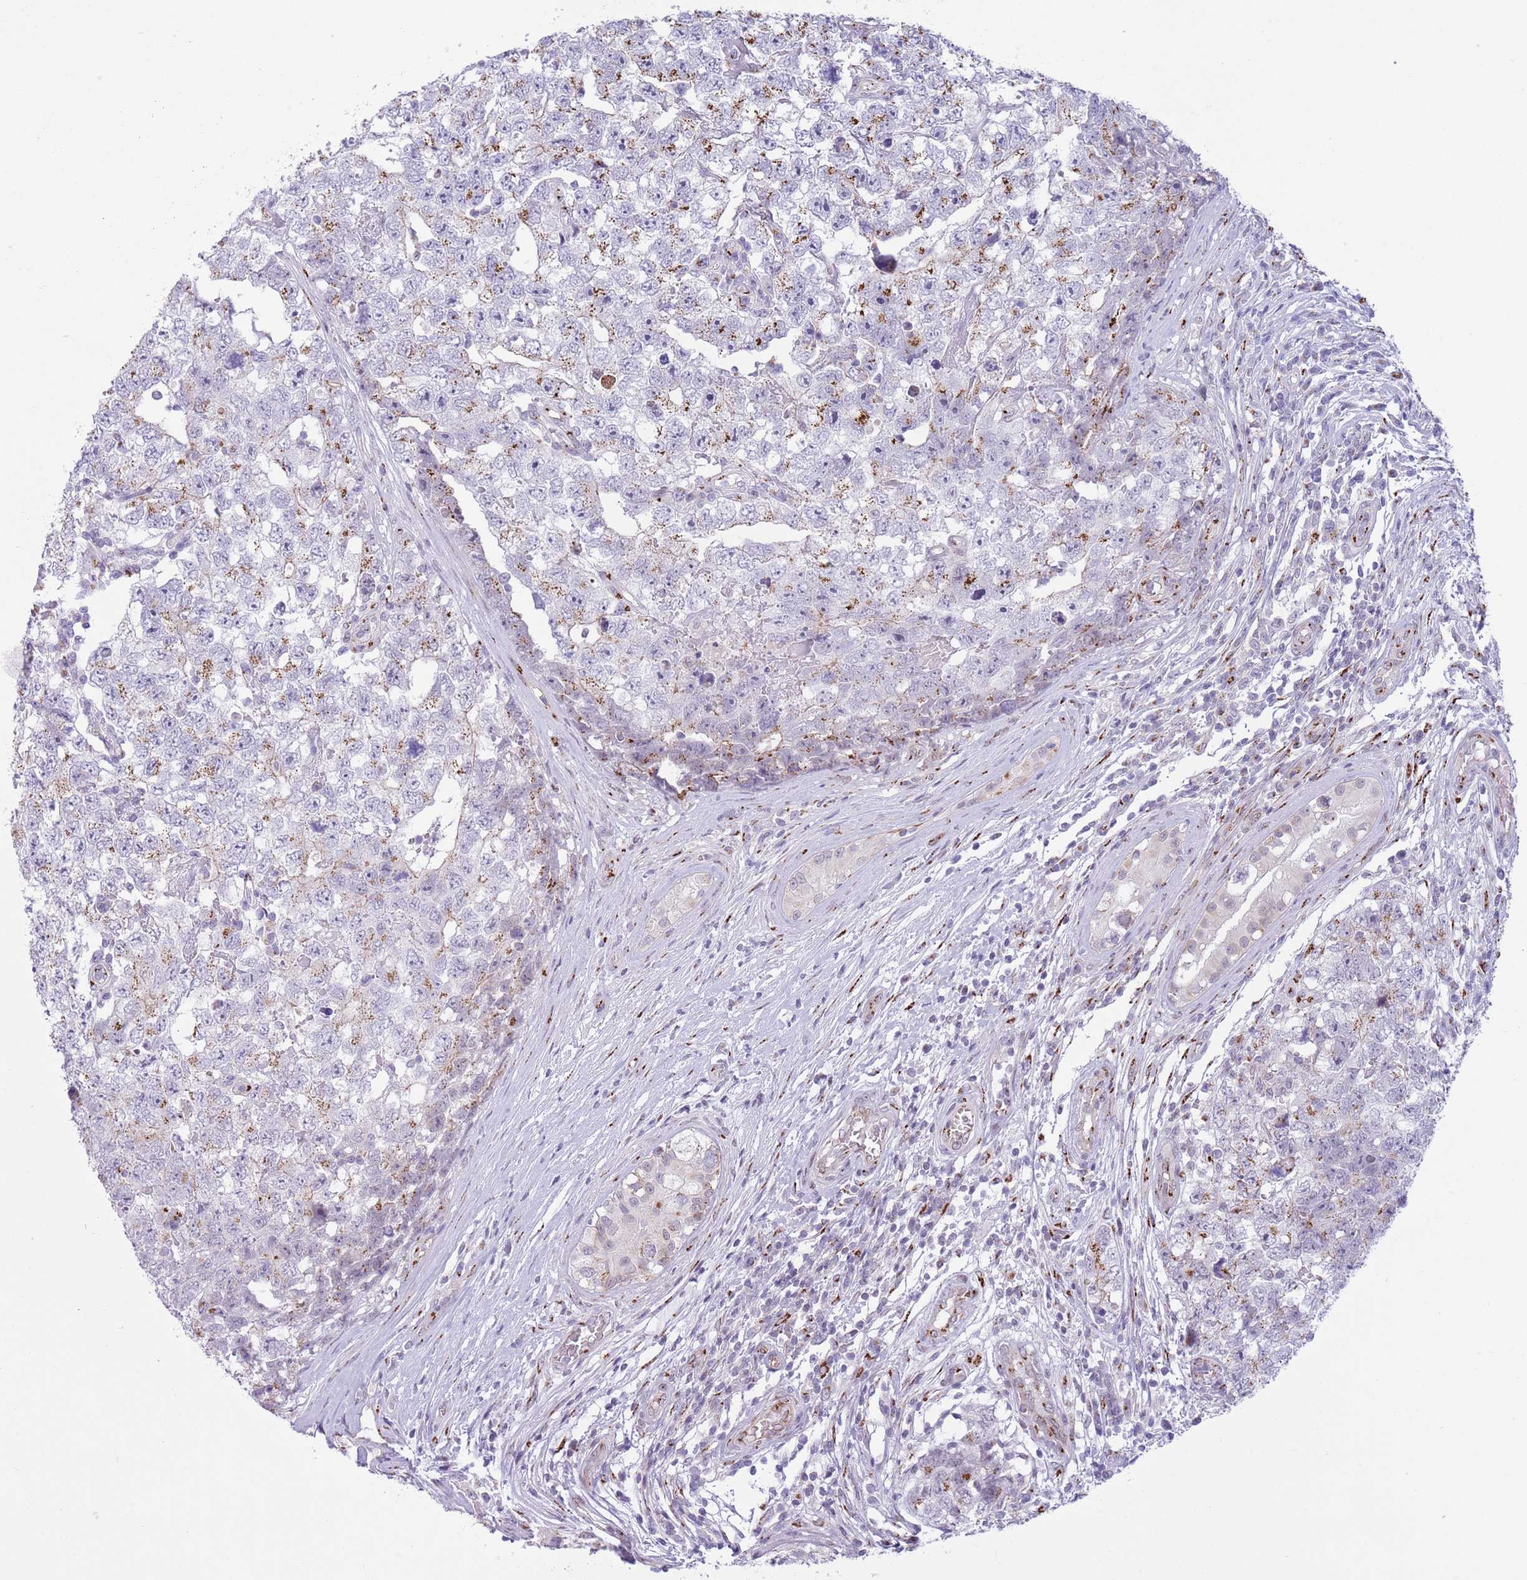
{"staining": {"intensity": "moderate", "quantity": "25%-75%", "location": "cytoplasmic/membranous"}, "tissue": "testis cancer", "cell_type": "Tumor cells", "image_type": "cancer", "snomed": [{"axis": "morphology", "description": "Carcinoma, Embryonal, NOS"}, {"axis": "topography", "description": "Testis"}], "caption": "Testis cancer (embryonal carcinoma) tissue shows moderate cytoplasmic/membranous positivity in approximately 25%-75% of tumor cells", "gene": "C20orf96", "patient": {"sex": "male", "age": 22}}